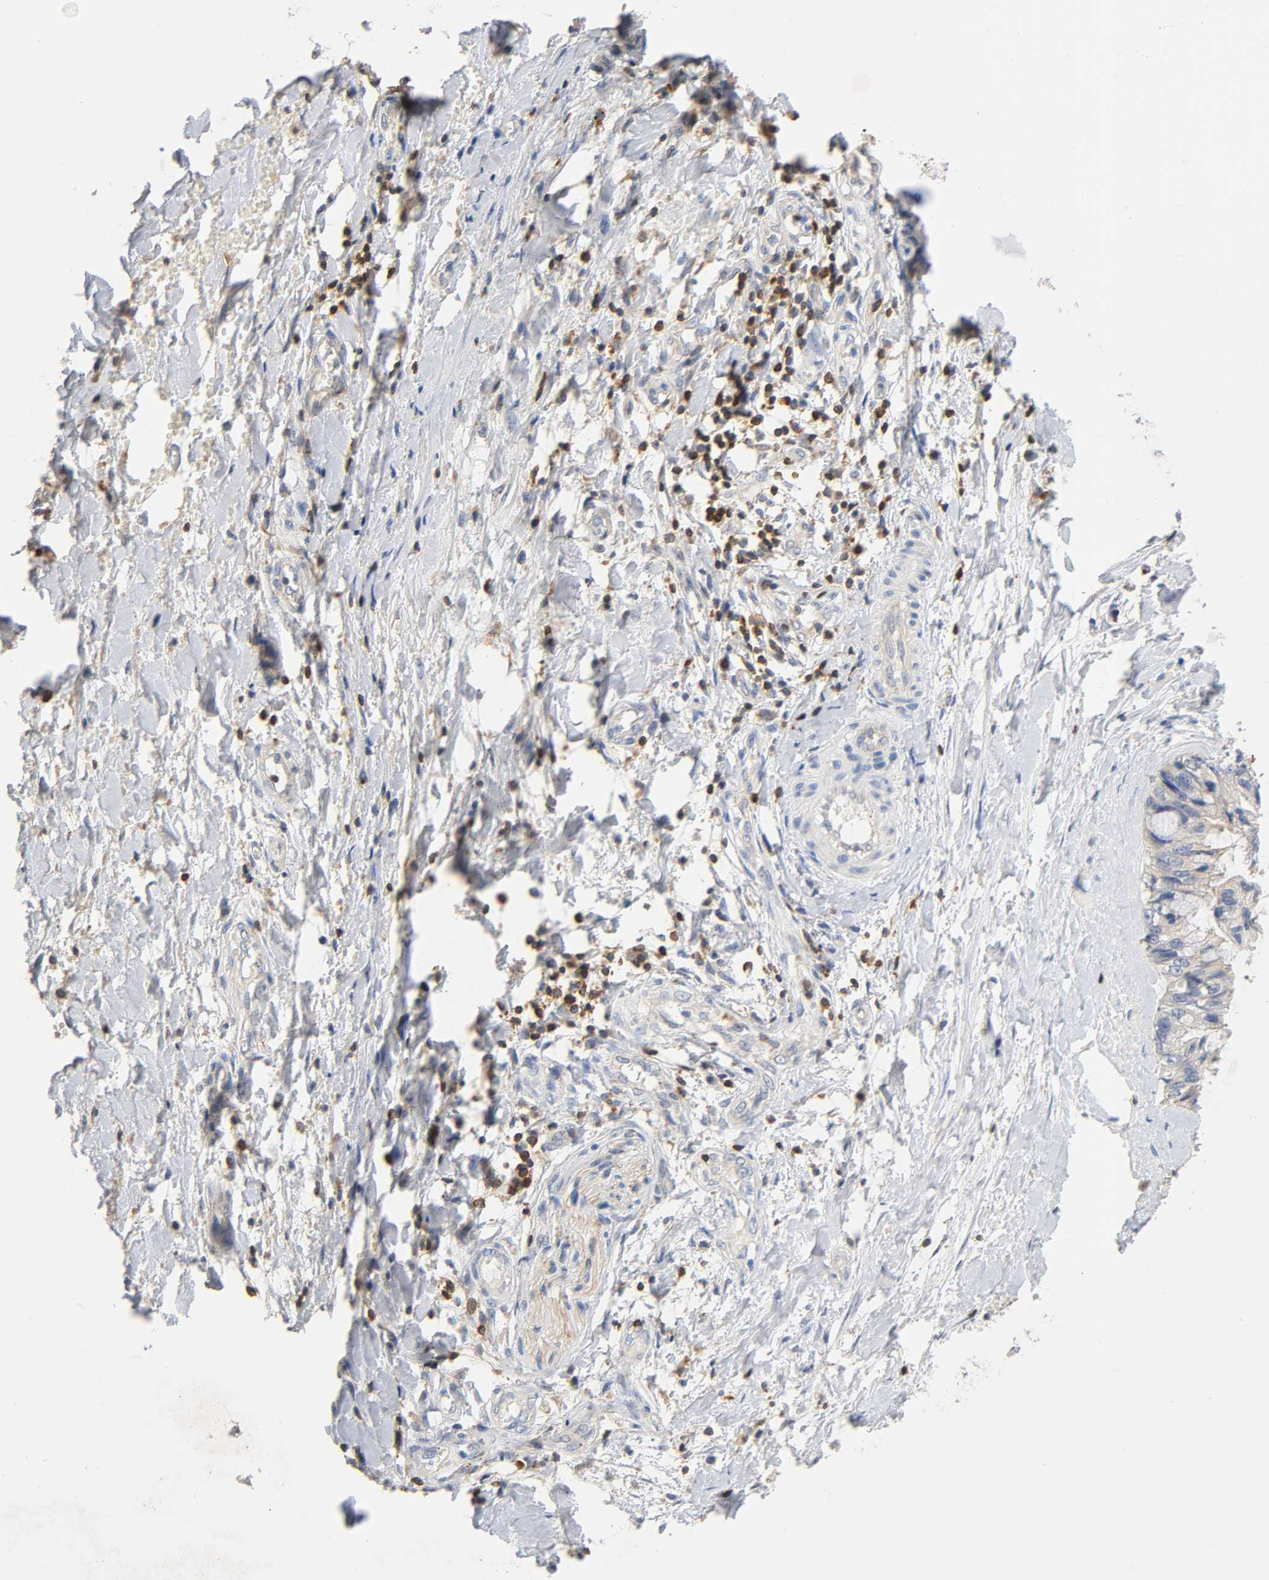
{"staining": {"intensity": "negative", "quantity": "none", "location": "none"}, "tissue": "ovarian cancer", "cell_type": "Tumor cells", "image_type": "cancer", "snomed": [{"axis": "morphology", "description": "Cystadenocarcinoma, mucinous, NOS"}, {"axis": "topography", "description": "Ovary"}], "caption": "Human ovarian cancer (mucinous cystadenocarcinoma) stained for a protein using immunohistochemistry reveals no expression in tumor cells.", "gene": "UCKL1", "patient": {"sex": "female", "age": 39}}